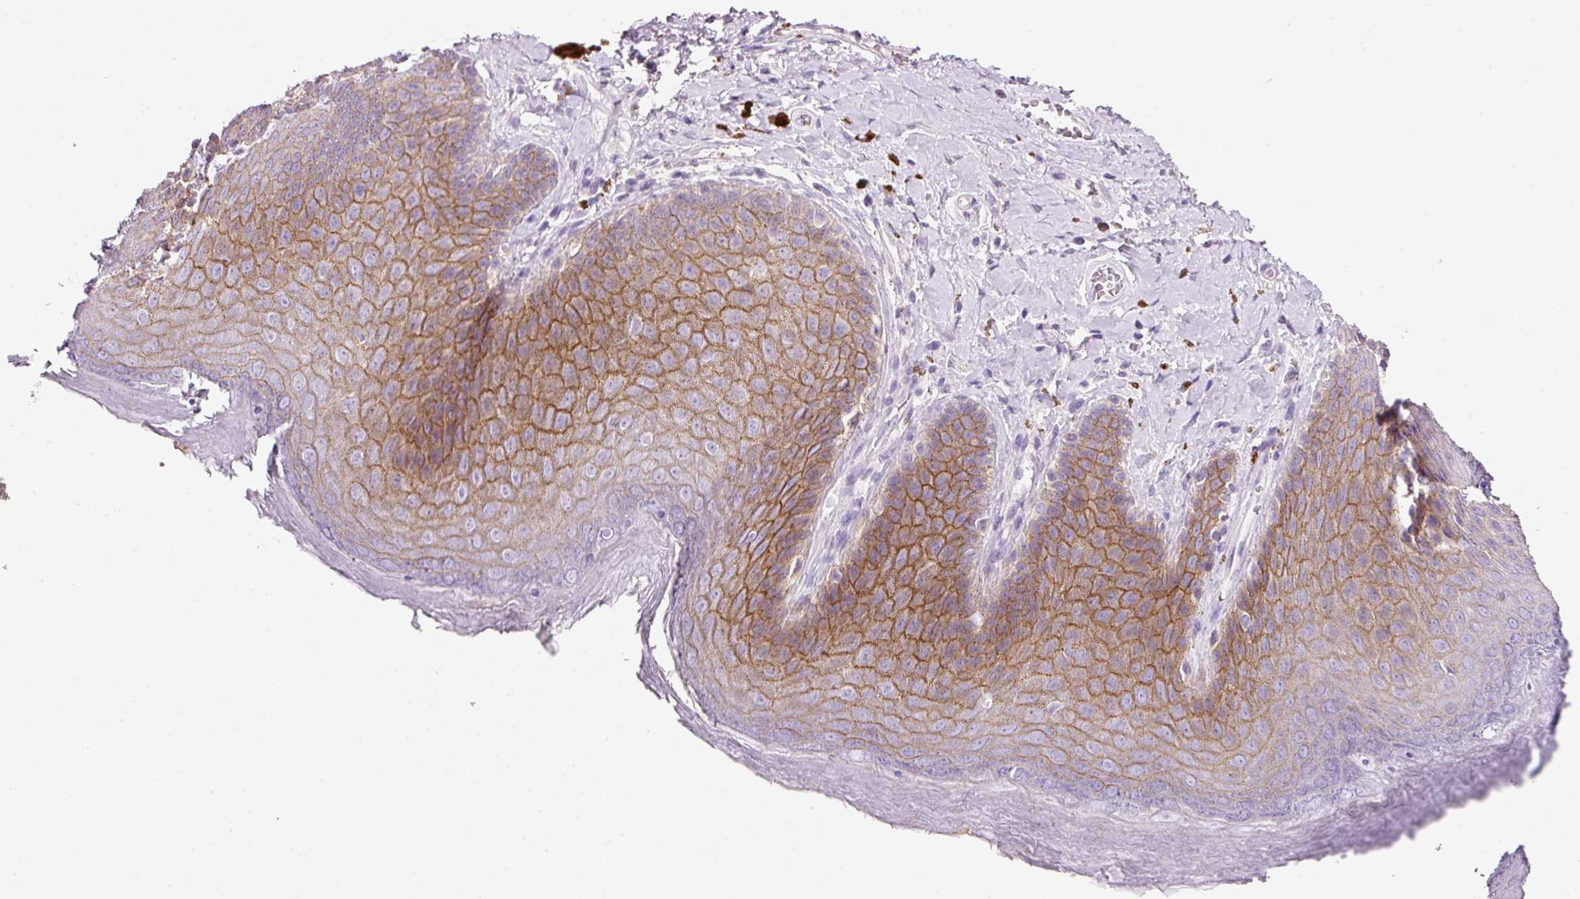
{"staining": {"intensity": "moderate", "quantity": "25%-75%", "location": "cytoplasmic/membranous"}, "tissue": "skin", "cell_type": "Epidermal cells", "image_type": "normal", "snomed": [{"axis": "morphology", "description": "Normal tissue, NOS"}, {"axis": "topography", "description": "Anal"}, {"axis": "topography", "description": "Peripheral nerve tissue"}], "caption": "The histopathology image demonstrates immunohistochemical staining of unremarkable skin. There is moderate cytoplasmic/membranous expression is seen in about 25%-75% of epidermal cells.", "gene": "TENT5C", "patient": {"sex": "male", "age": 53}}